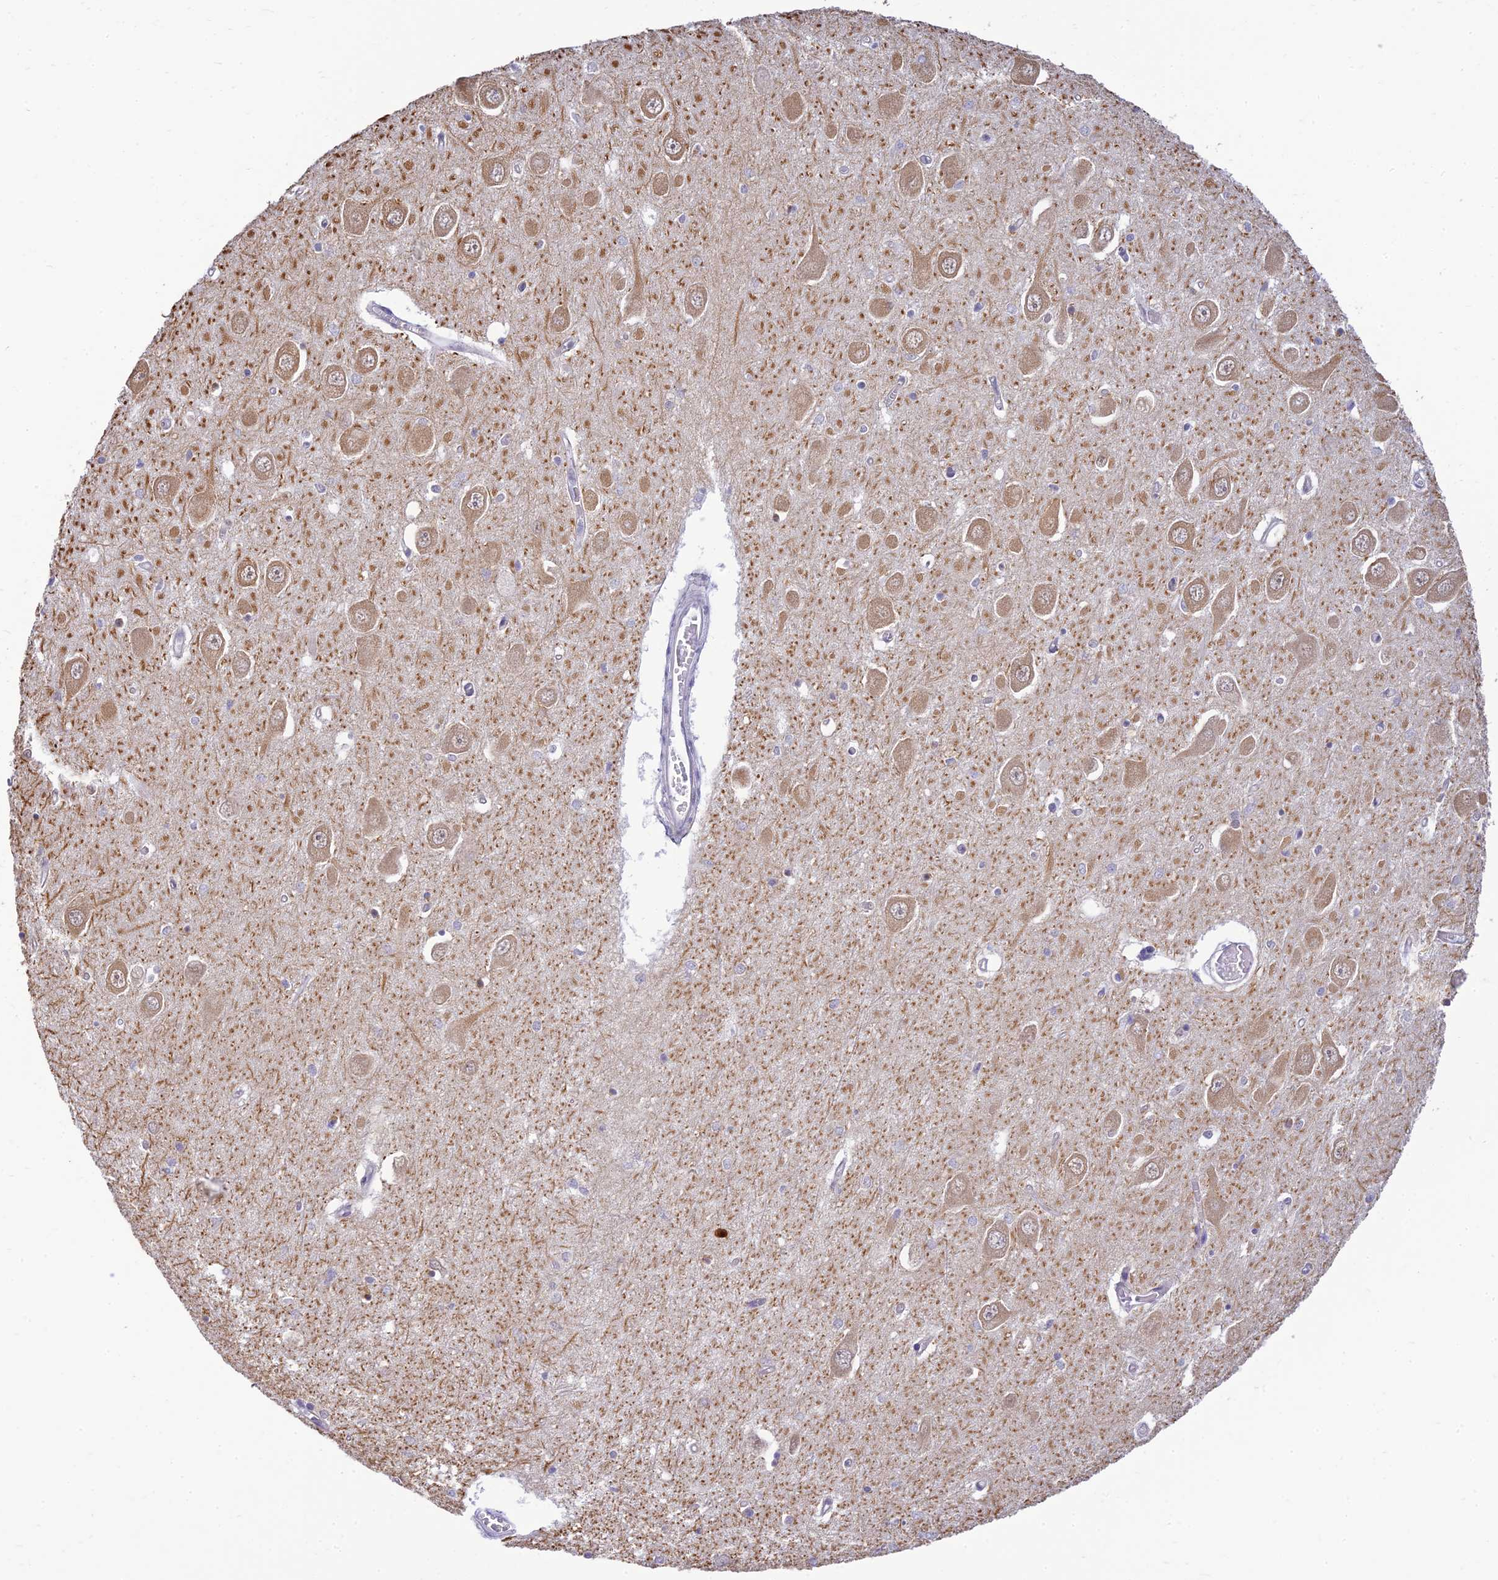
{"staining": {"intensity": "negative", "quantity": "none", "location": "none"}, "tissue": "hippocampus", "cell_type": "Glial cells", "image_type": "normal", "snomed": [{"axis": "morphology", "description": "Normal tissue, NOS"}, {"axis": "topography", "description": "Hippocampus"}], "caption": "Protein analysis of unremarkable hippocampus demonstrates no significant staining in glial cells.", "gene": "SKIC8", "patient": {"sex": "male", "age": 70}}